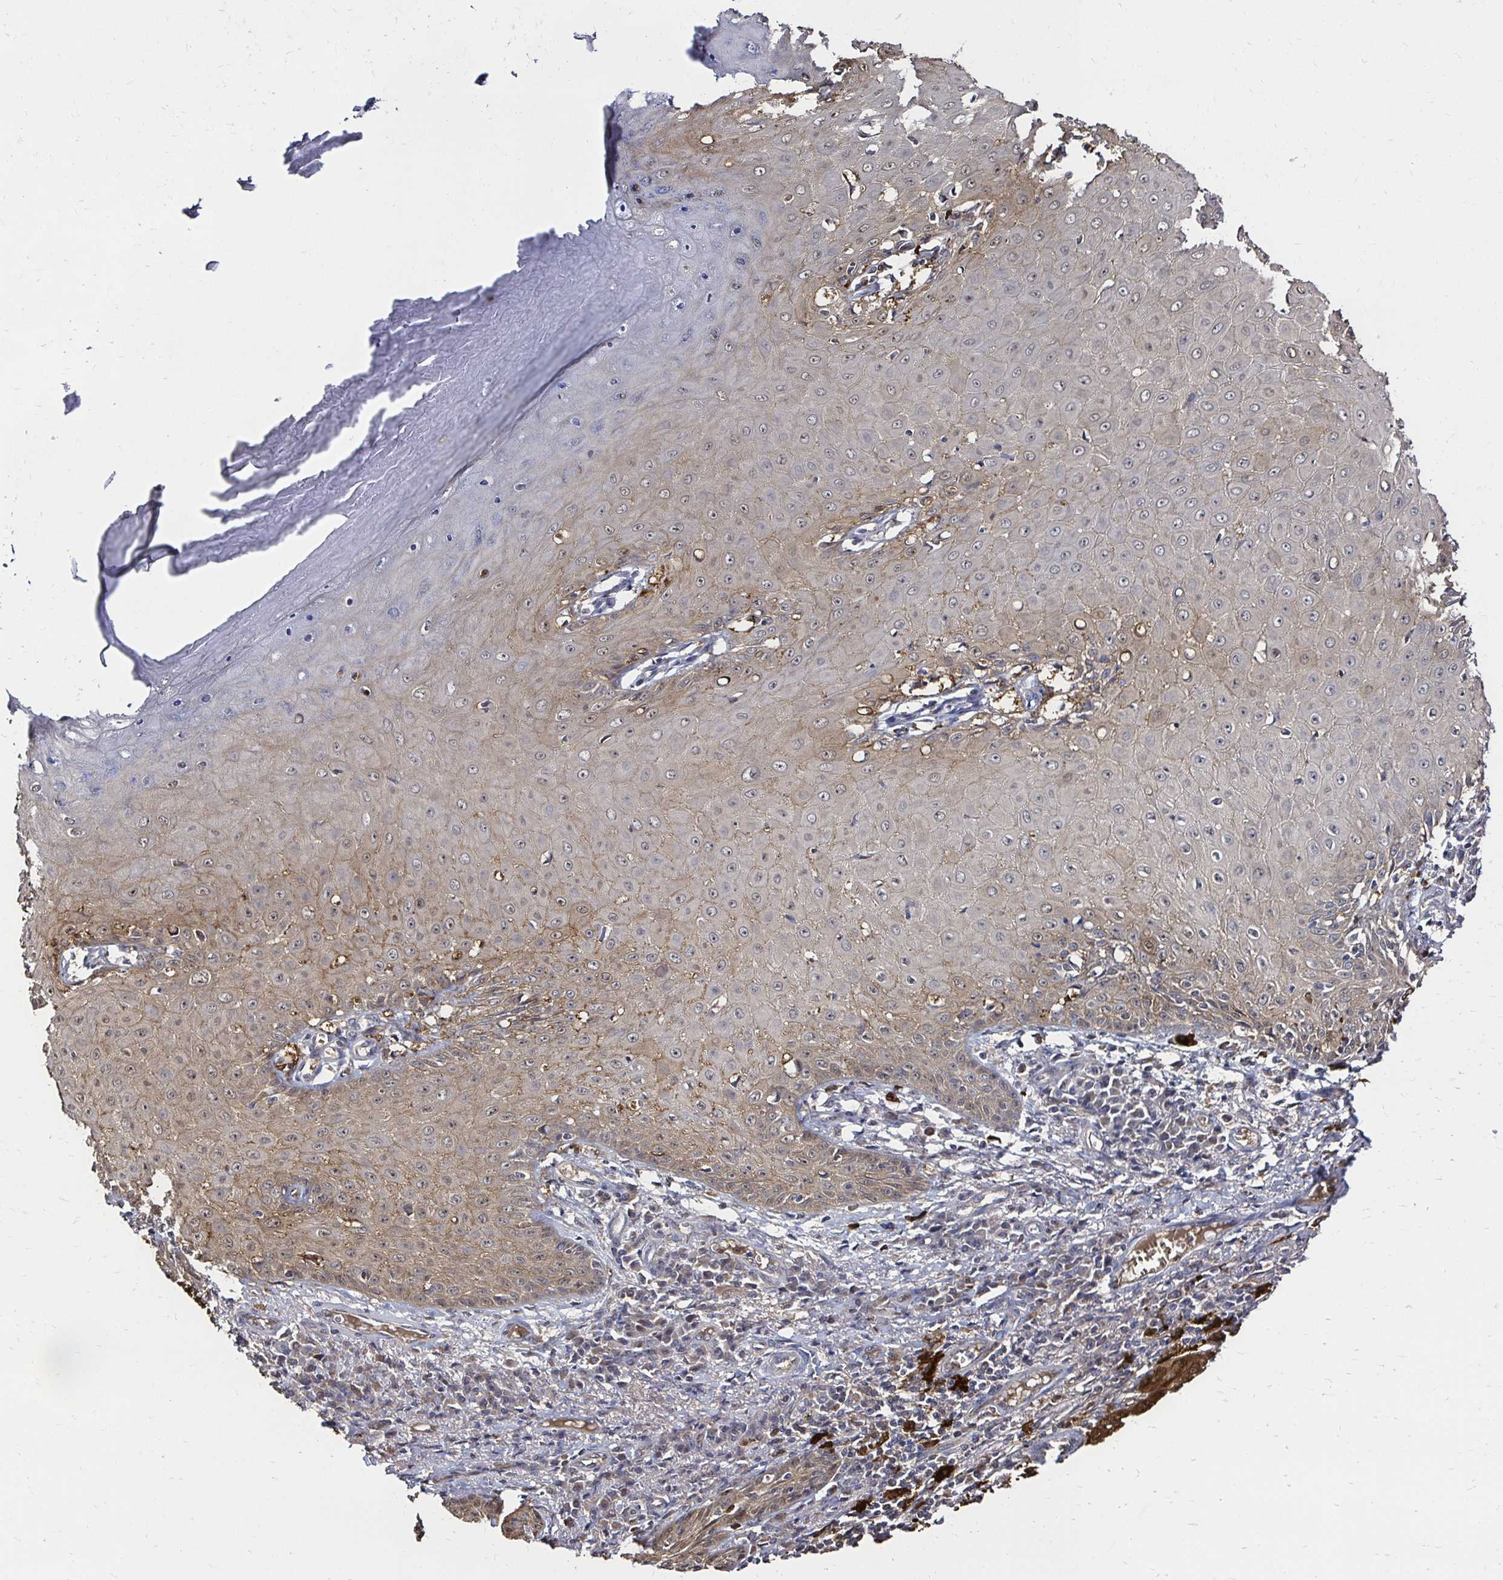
{"staining": {"intensity": "moderate", "quantity": "25%-75%", "location": "cytoplasmic/membranous,nuclear"}, "tissue": "skin cancer", "cell_type": "Tumor cells", "image_type": "cancer", "snomed": [{"axis": "morphology", "description": "Squamous cell carcinoma, NOS"}, {"axis": "topography", "description": "Skin"}], "caption": "Human skin cancer stained with a brown dye shows moderate cytoplasmic/membranous and nuclear positive expression in about 25%-75% of tumor cells.", "gene": "TXN", "patient": {"sex": "male", "age": 70}}